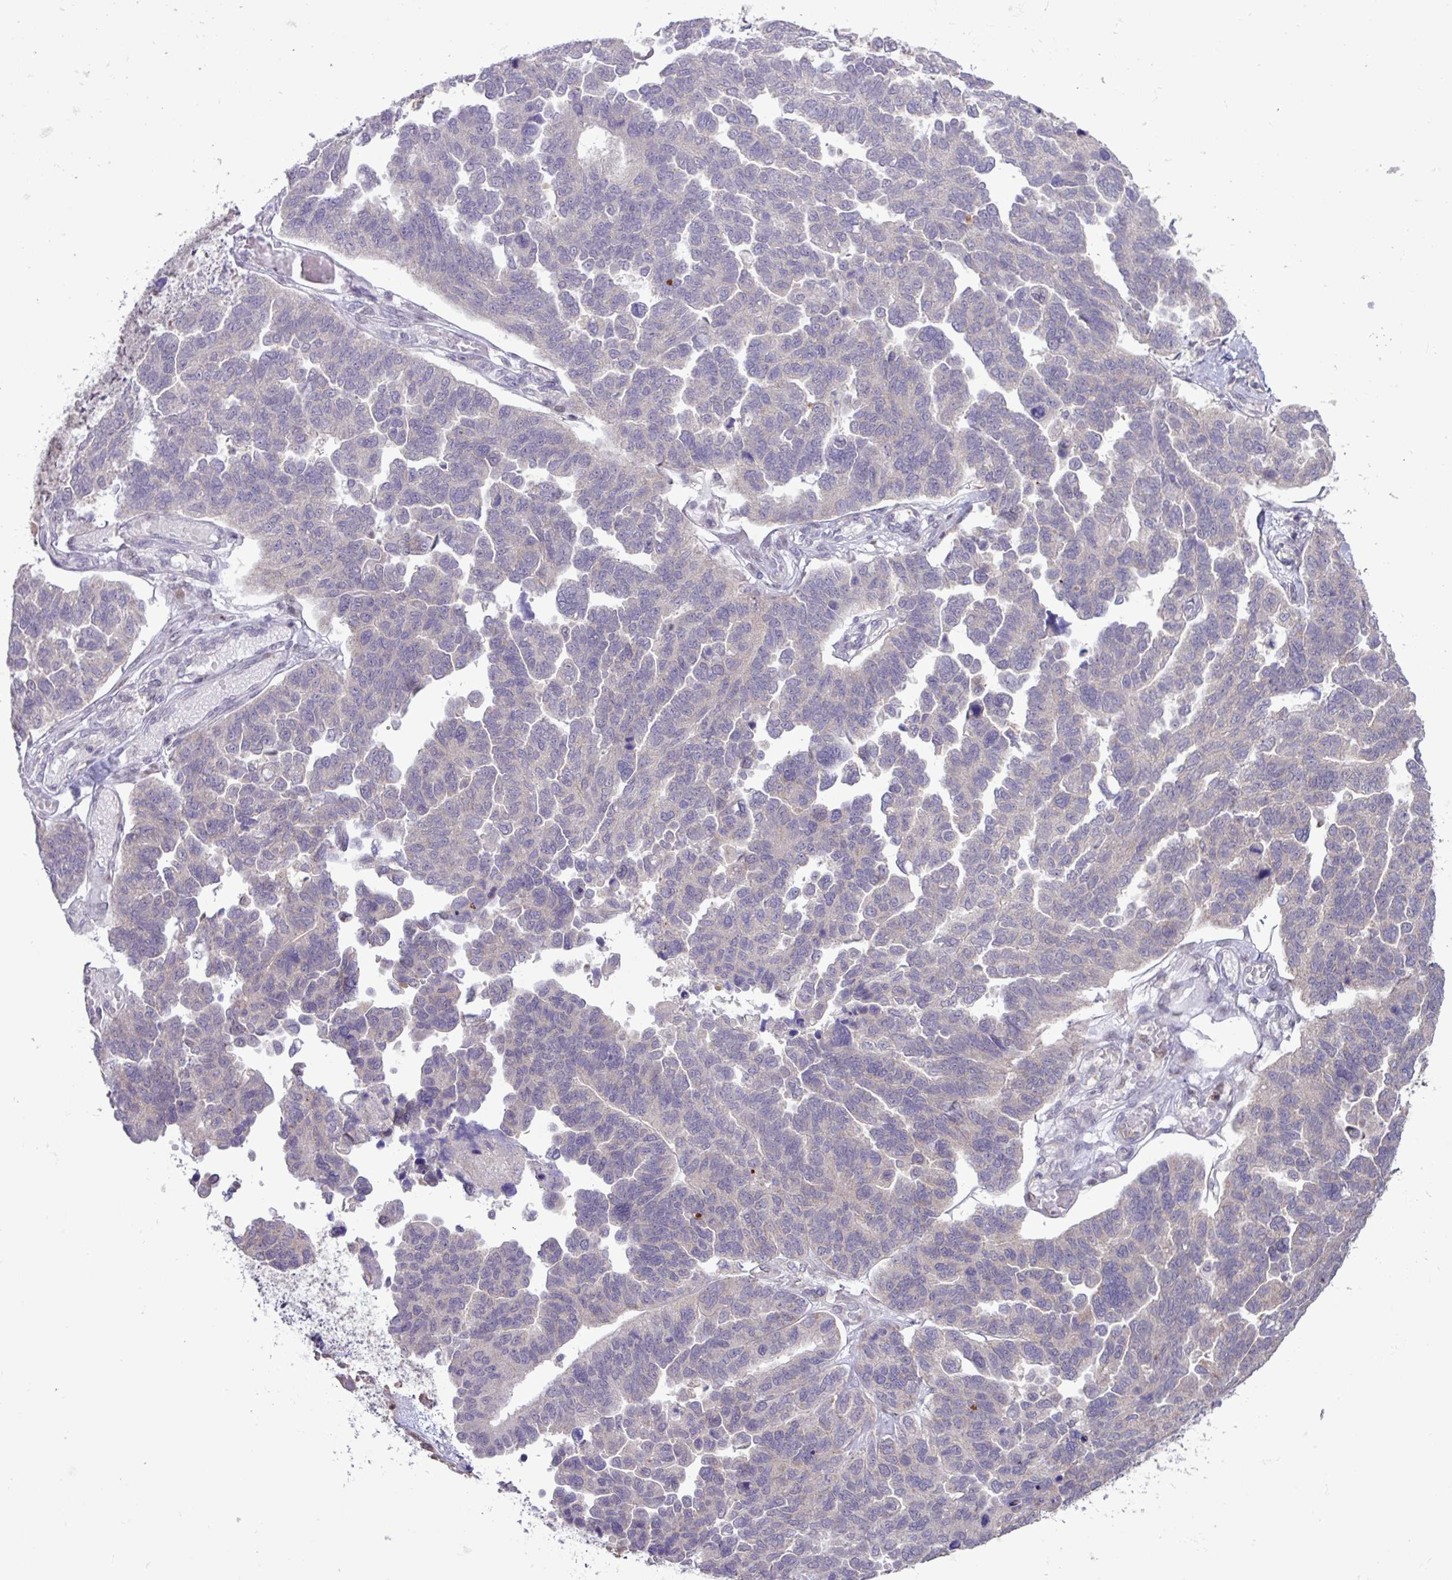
{"staining": {"intensity": "moderate", "quantity": "25%-75%", "location": "cytoplasmic/membranous"}, "tissue": "ovarian cancer", "cell_type": "Tumor cells", "image_type": "cancer", "snomed": [{"axis": "morphology", "description": "Cystadenocarcinoma, serous, NOS"}, {"axis": "topography", "description": "Ovary"}], "caption": "A medium amount of moderate cytoplasmic/membranous positivity is identified in about 25%-75% of tumor cells in serous cystadenocarcinoma (ovarian) tissue.", "gene": "RTL3", "patient": {"sex": "female", "age": 64}}